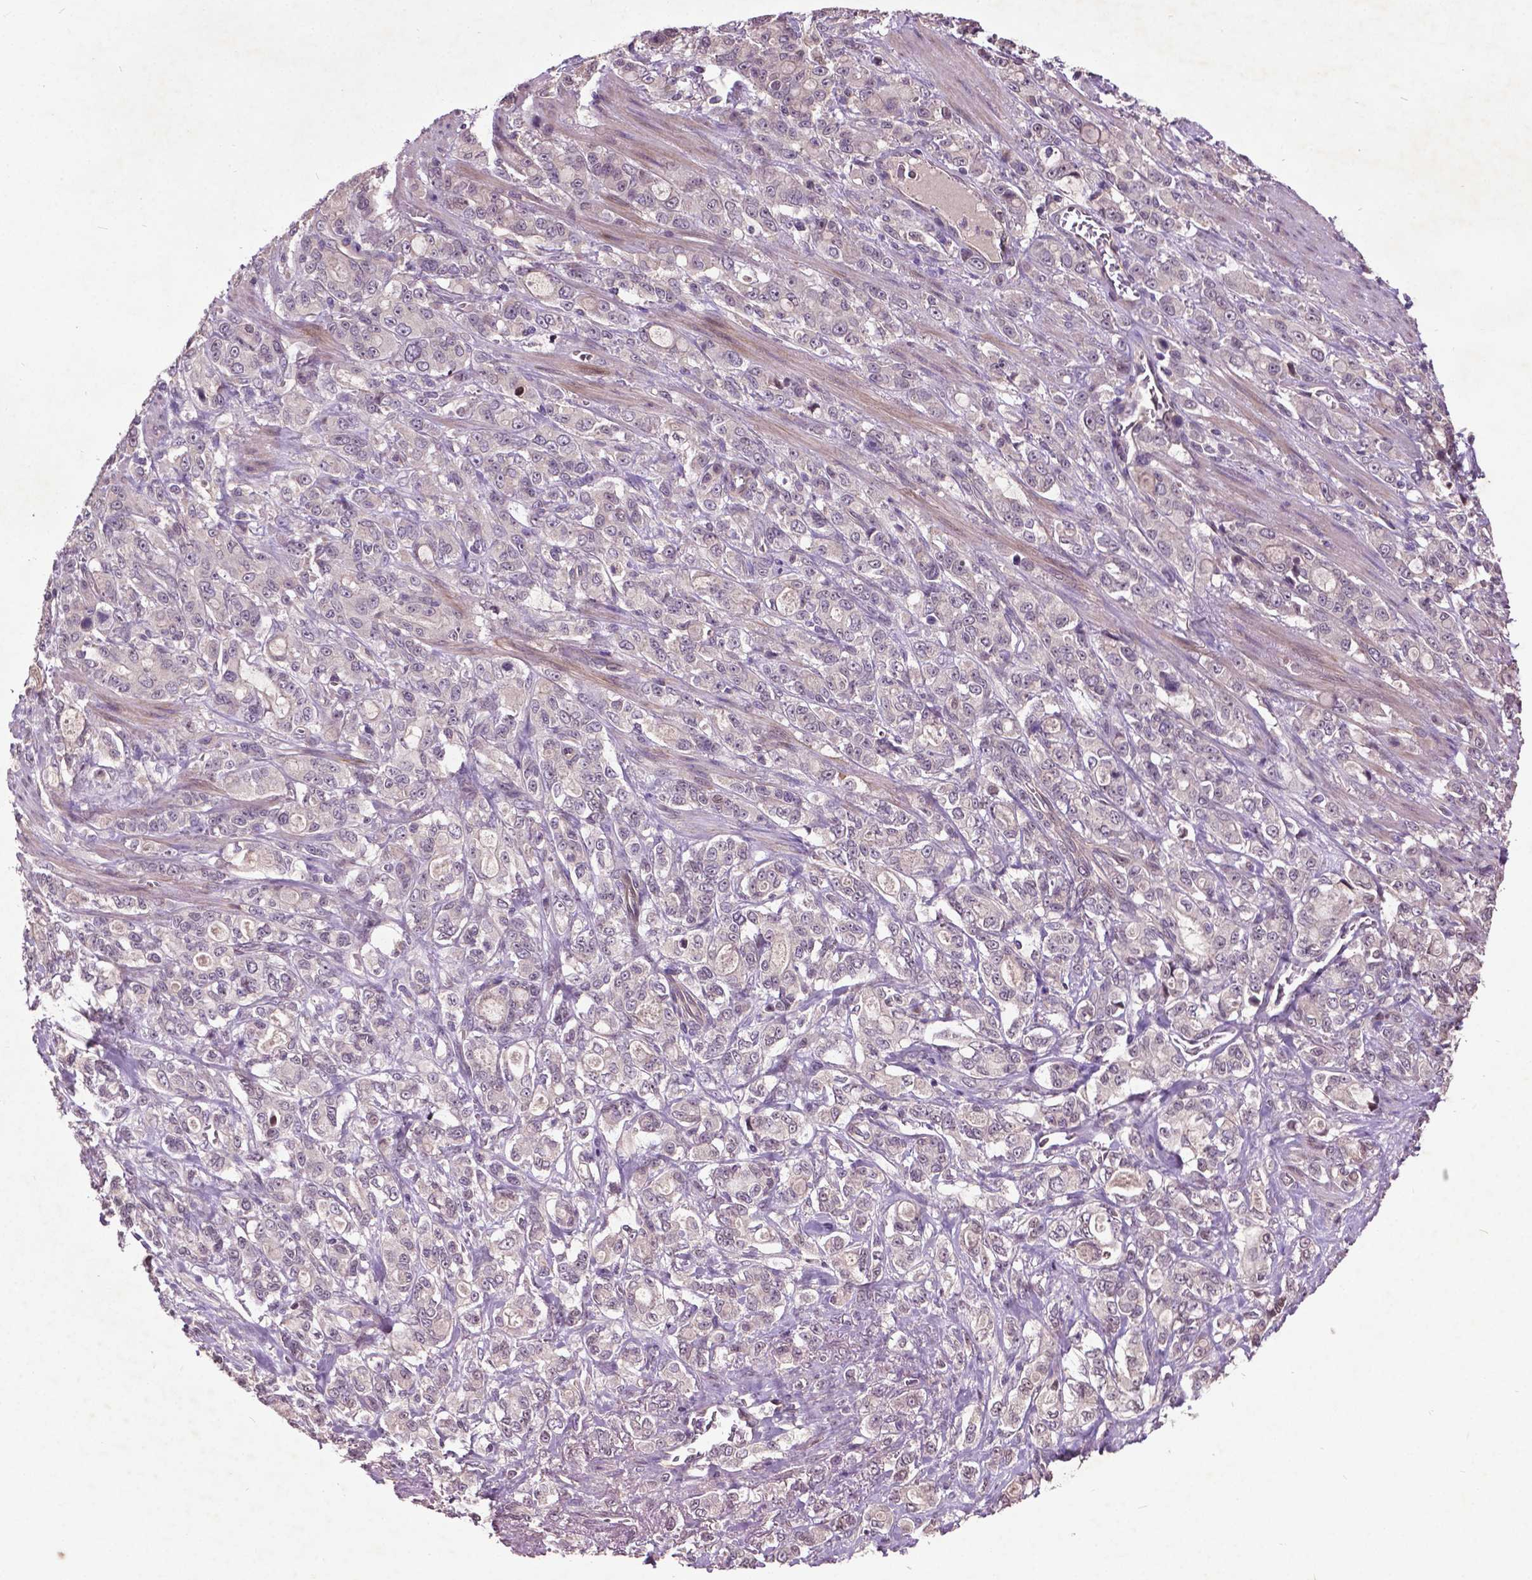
{"staining": {"intensity": "negative", "quantity": "none", "location": "none"}, "tissue": "stomach cancer", "cell_type": "Tumor cells", "image_type": "cancer", "snomed": [{"axis": "morphology", "description": "Adenocarcinoma, NOS"}, {"axis": "topography", "description": "Stomach"}], "caption": "Histopathology image shows no protein positivity in tumor cells of stomach adenocarcinoma tissue.", "gene": "AP1S3", "patient": {"sex": "male", "age": 63}}